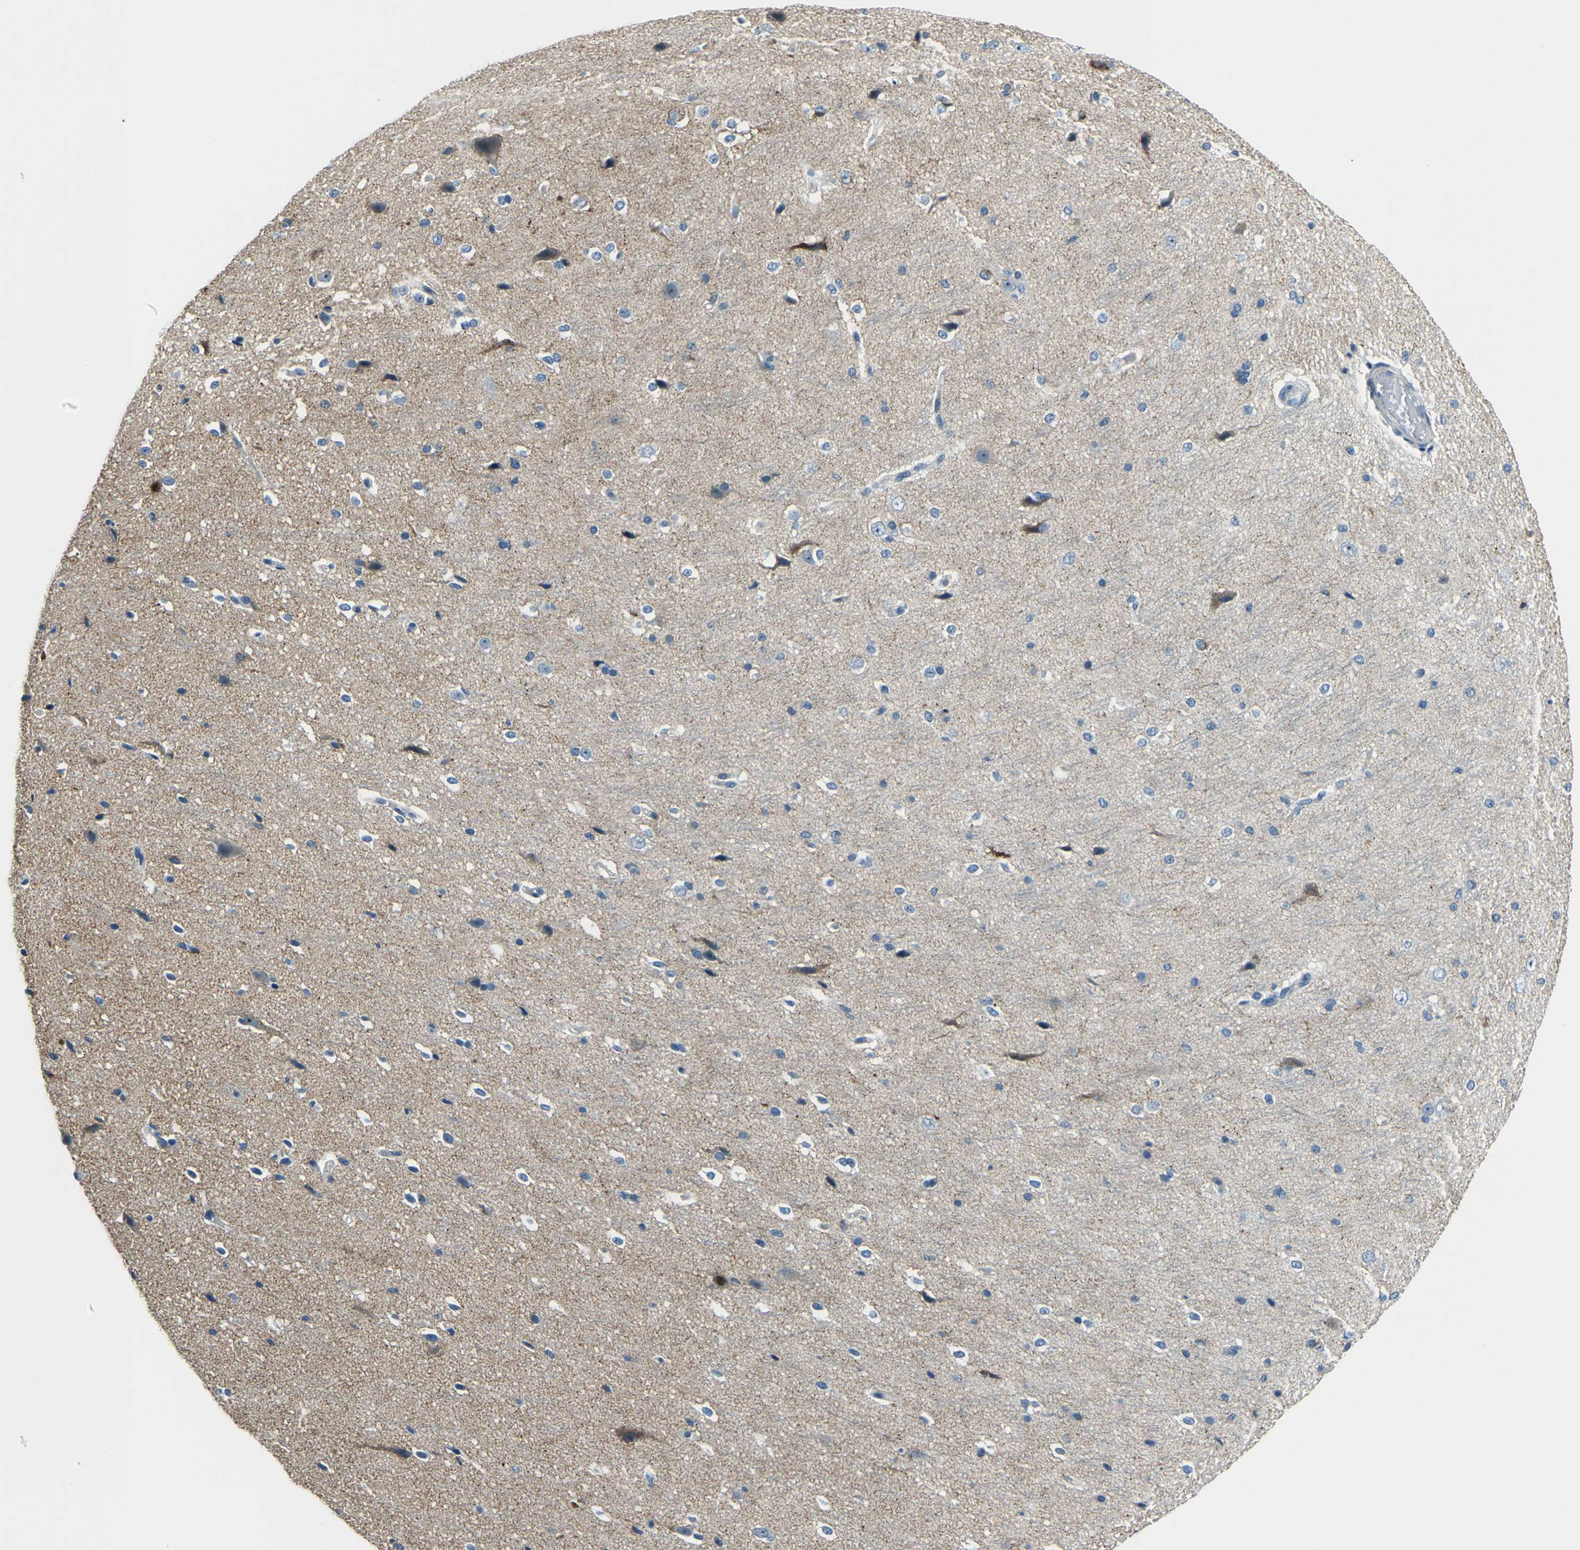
{"staining": {"intensity": "negative", "quantity": "none", "location": "none"}, "tissue": "cerebral cortex", "cell_type": "Endothelial cells", "image_type": "normal", "snomed": [{"axis": "morphology", "description": "Normal tissue, NOS"}, {"axis": "morphology", "description": "Developmental malformation"}, {"axis": "topography", "description": "Cerebral cortex"}], "caption": "Cerebral cortex stained for a protein using immunohistochemistry (IHC) demonstrates no staining endothelial cells.", "gene": "RRP1", "patient": {"sex": "female", "age": 30}}